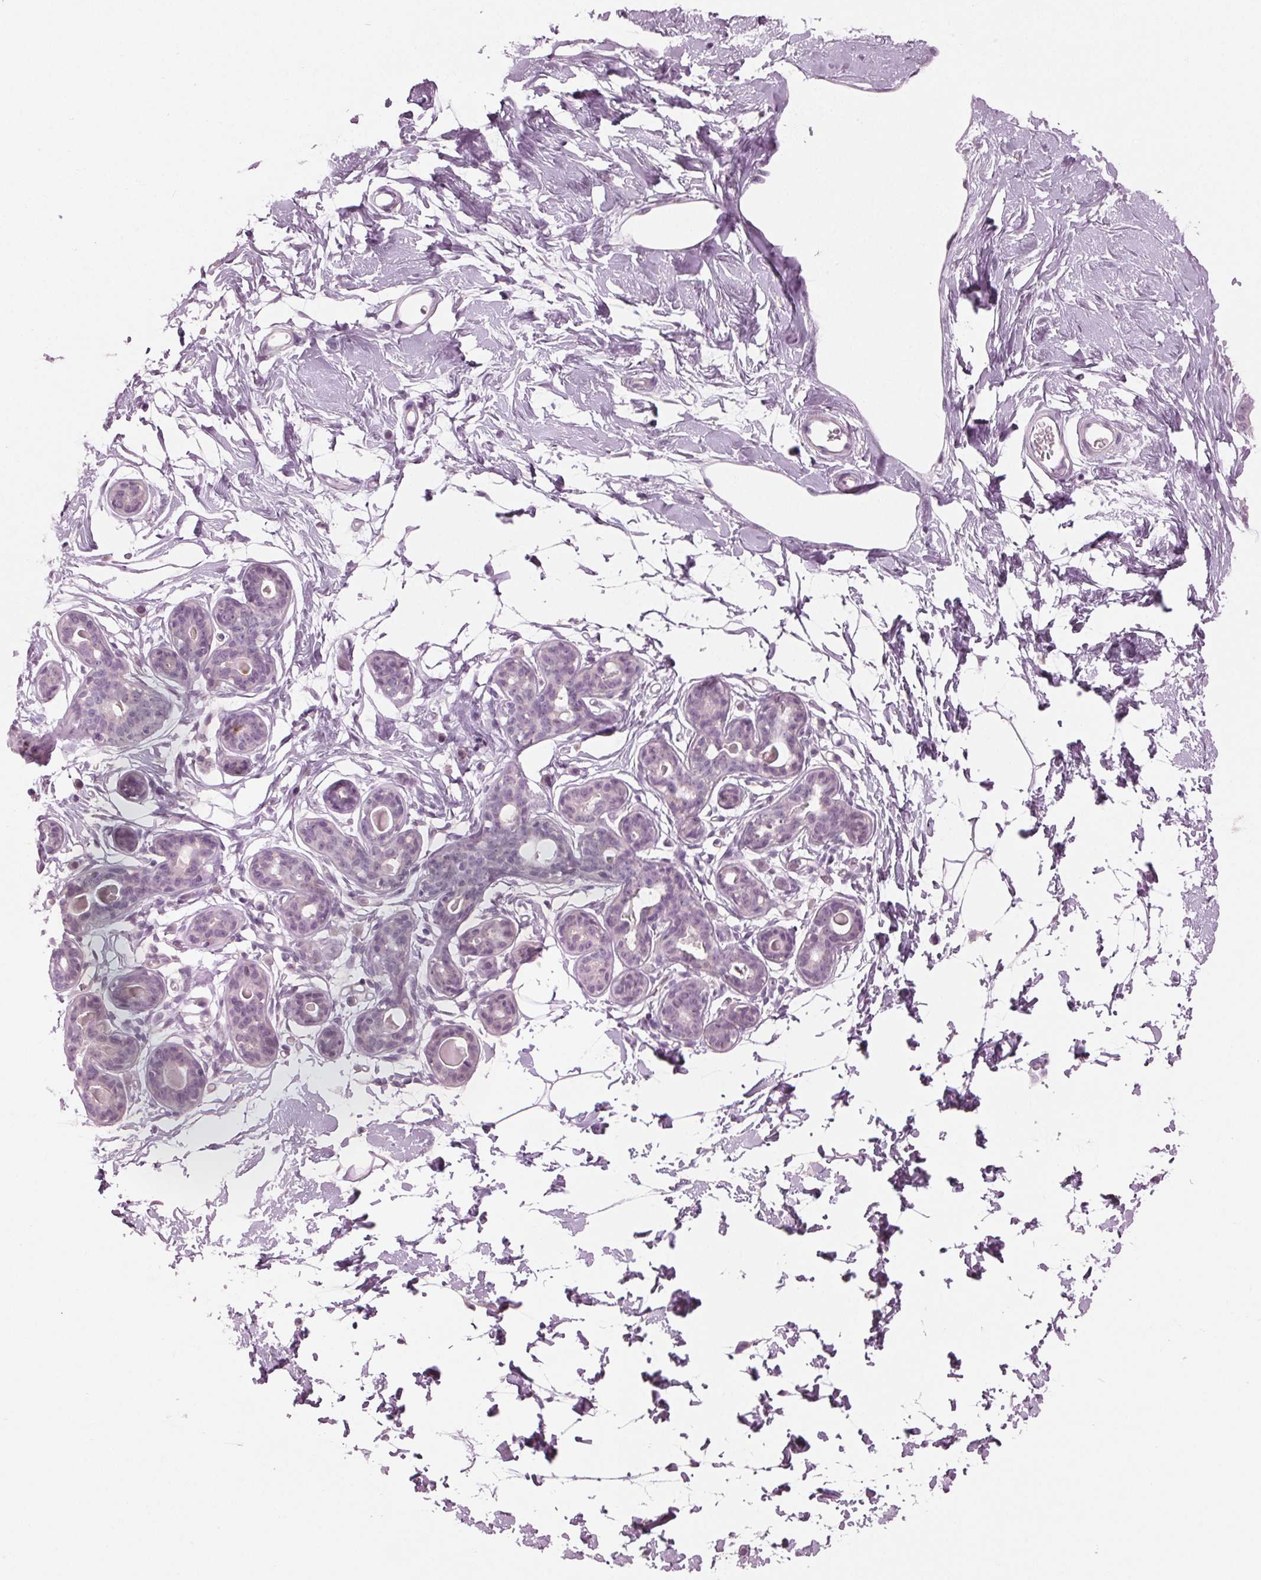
{"staining": {"intensity": "negative", "quantity": "none", "location": "none"}, "tissue": "breast", "cell_type": "Adipocytes", "image_type": "normal", "snomed": [{"axis": "morphology", "description": "Normal tissue, NOS"}, {"axis": "topography", "description": "Breast"}], "caption": "This is an IHC photomicrograph of normal human breast. There is no expression in adipocytes.", "gene": "PRAP1", "patient": {"sex": "female", "age": 45}}